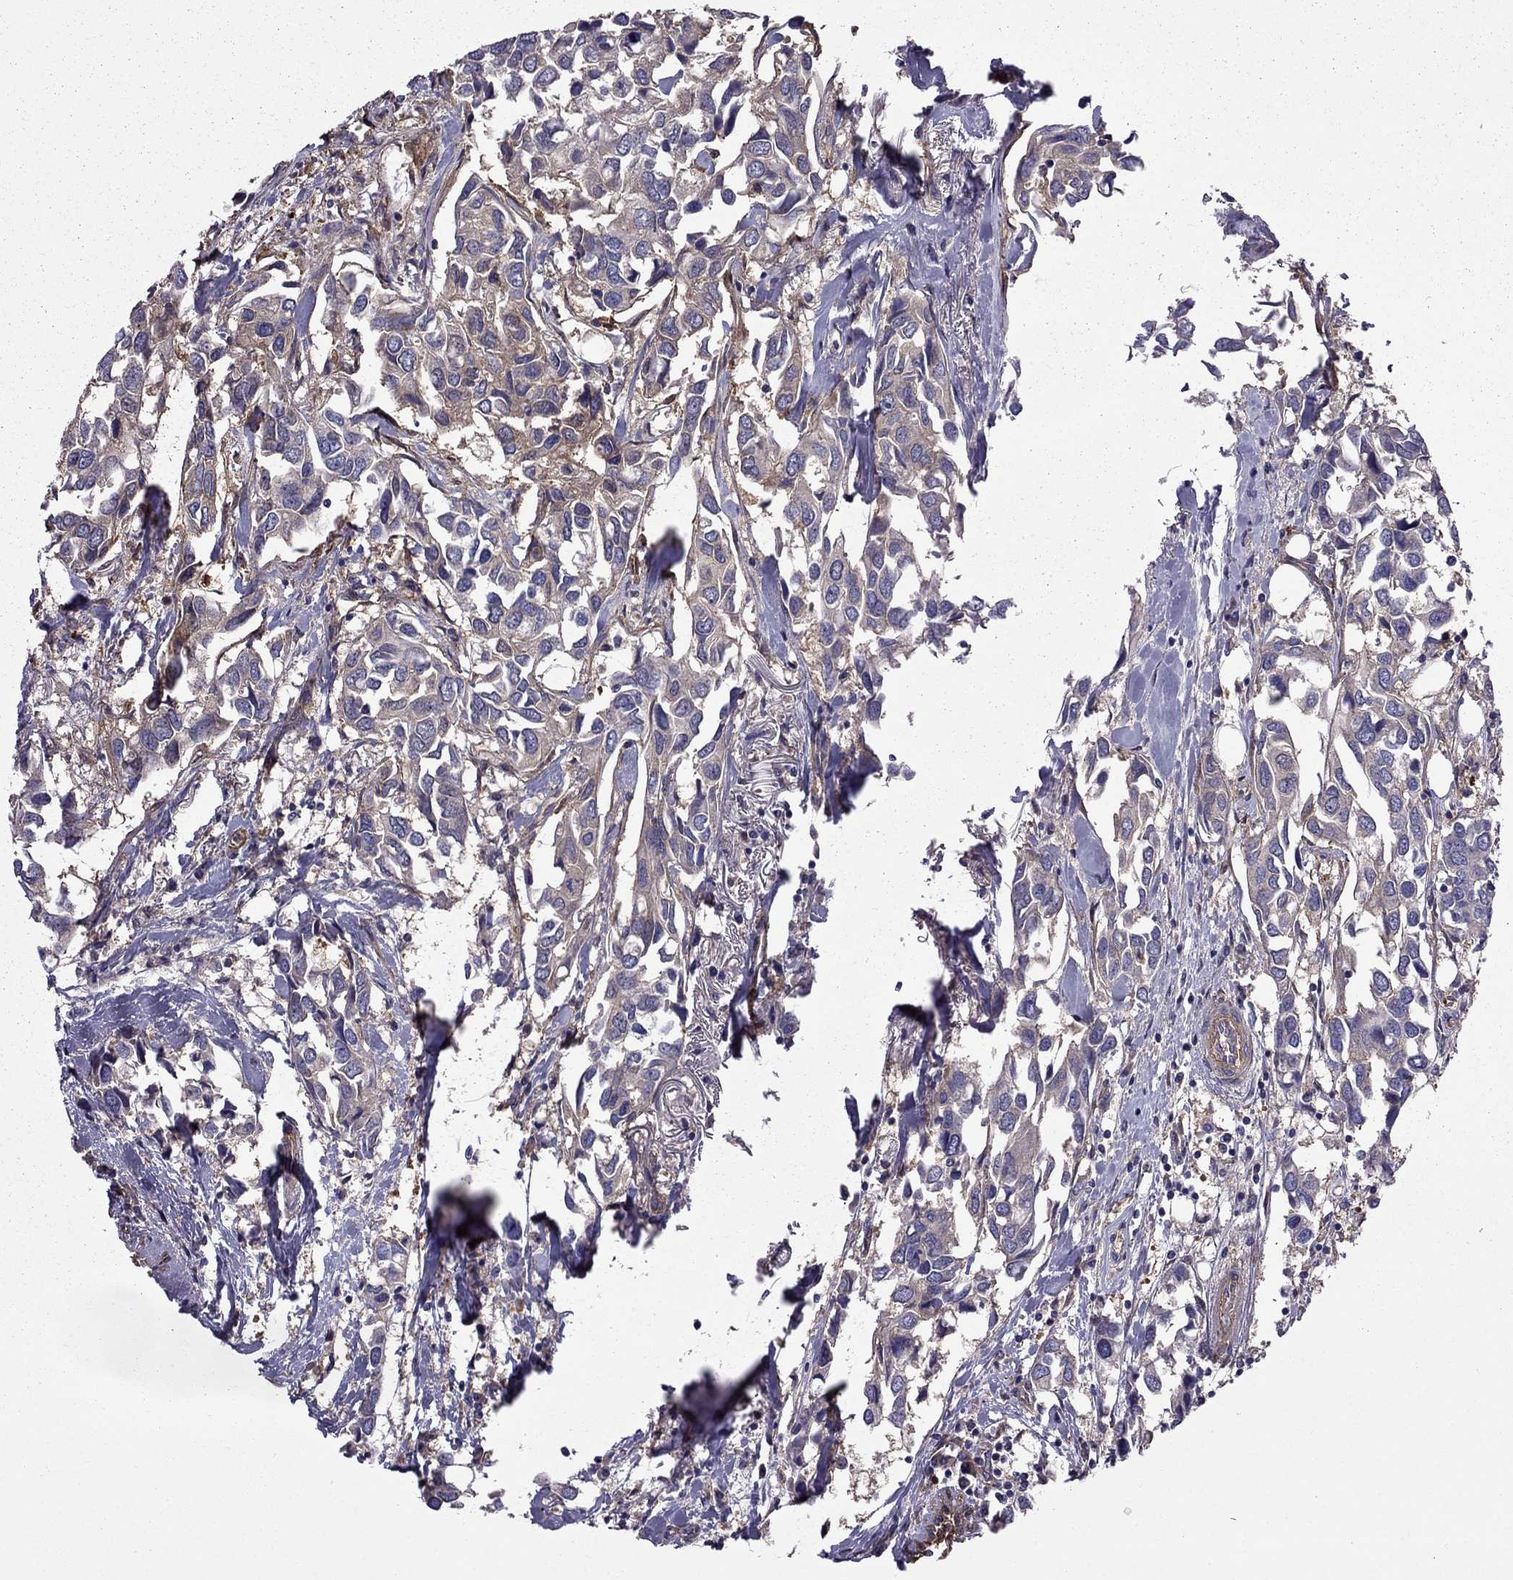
{"staining": {"intensity": "weak", "quantity": "25%-75%", "location": "cytoplasmic/membranous"}, "tissue": "breast cancer", "cell_type": "Tumor cells", "image_type": "cancer", "snomed": [{"axis": "morphology", "description": "Duct carcinoma"}, {"axis": "topography", "description": "Breast"}], "caption": "Immunohistochemistry (IHC) photomicrograph of human breast cancer (intraductal carcinoma) stained for a protein (brown), which demonstrates low levels of weak cytoplasmic/membranous expression in approximately 25%-75% of tumor cells.", "gene": "ITGB1", "patient": {"sex": "female", "age": 83}}